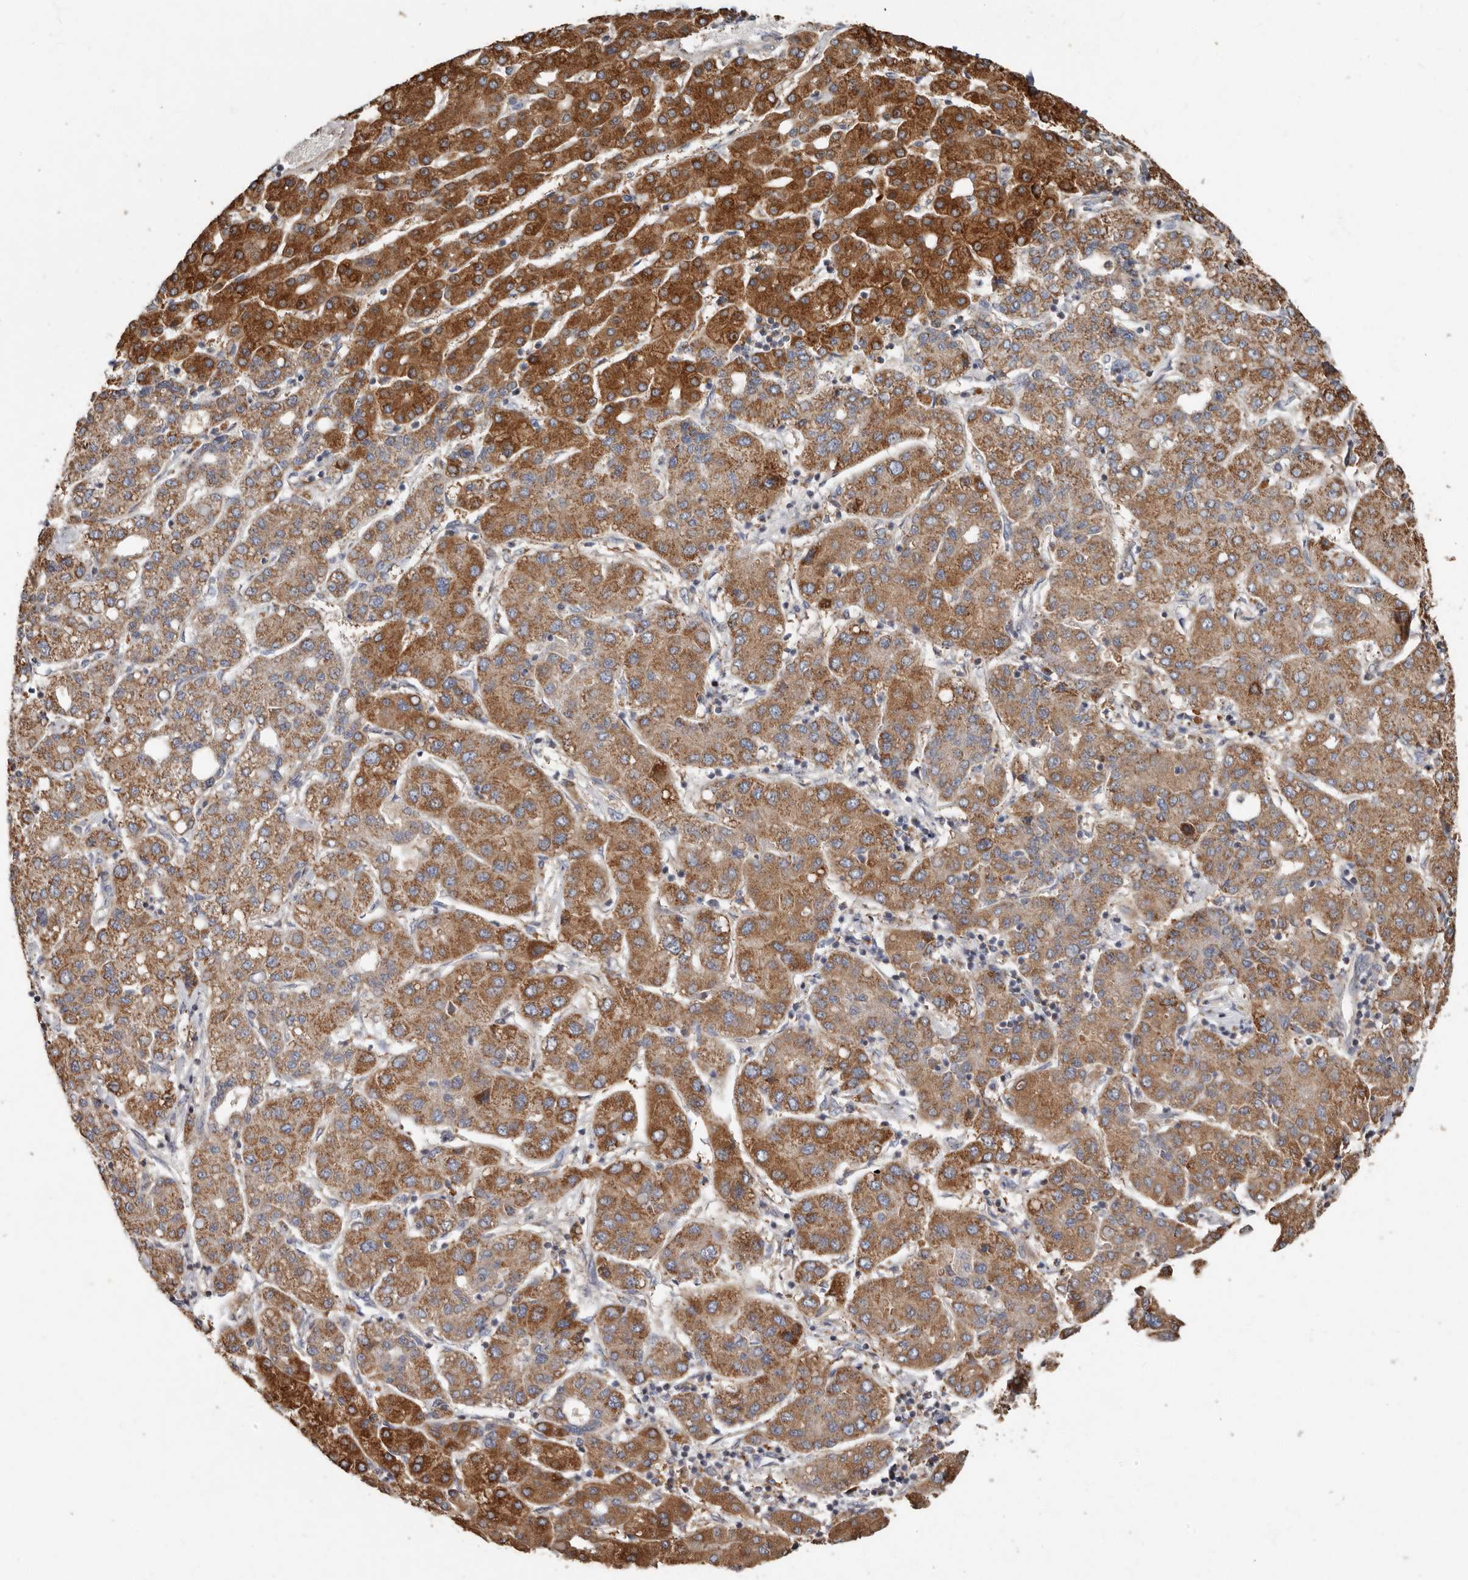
{"staining": {"intensity": "strong", "quantity": ">75%", "location": "cytoplasmic/membranous"}, "tissue": "liver cancer", "cell_type": "Tumor cells", "image_type": "cancer", "snomed": [{"axis": "morphology", "description": "Carcinoma, Hepatocellular, NOS"}, {"axis": "topography", "description": "Liver"}], "caption": "This photomicrograph exhibits immunohistochemistry (IHC) staining of liver cancer (hepatocellular carcinoma), with high strong cytoplasmic/membranous staining in approximately >75% of tumor cells.", "gene": "KIF26B", "patient": {"sex": "male", "age": 65}}